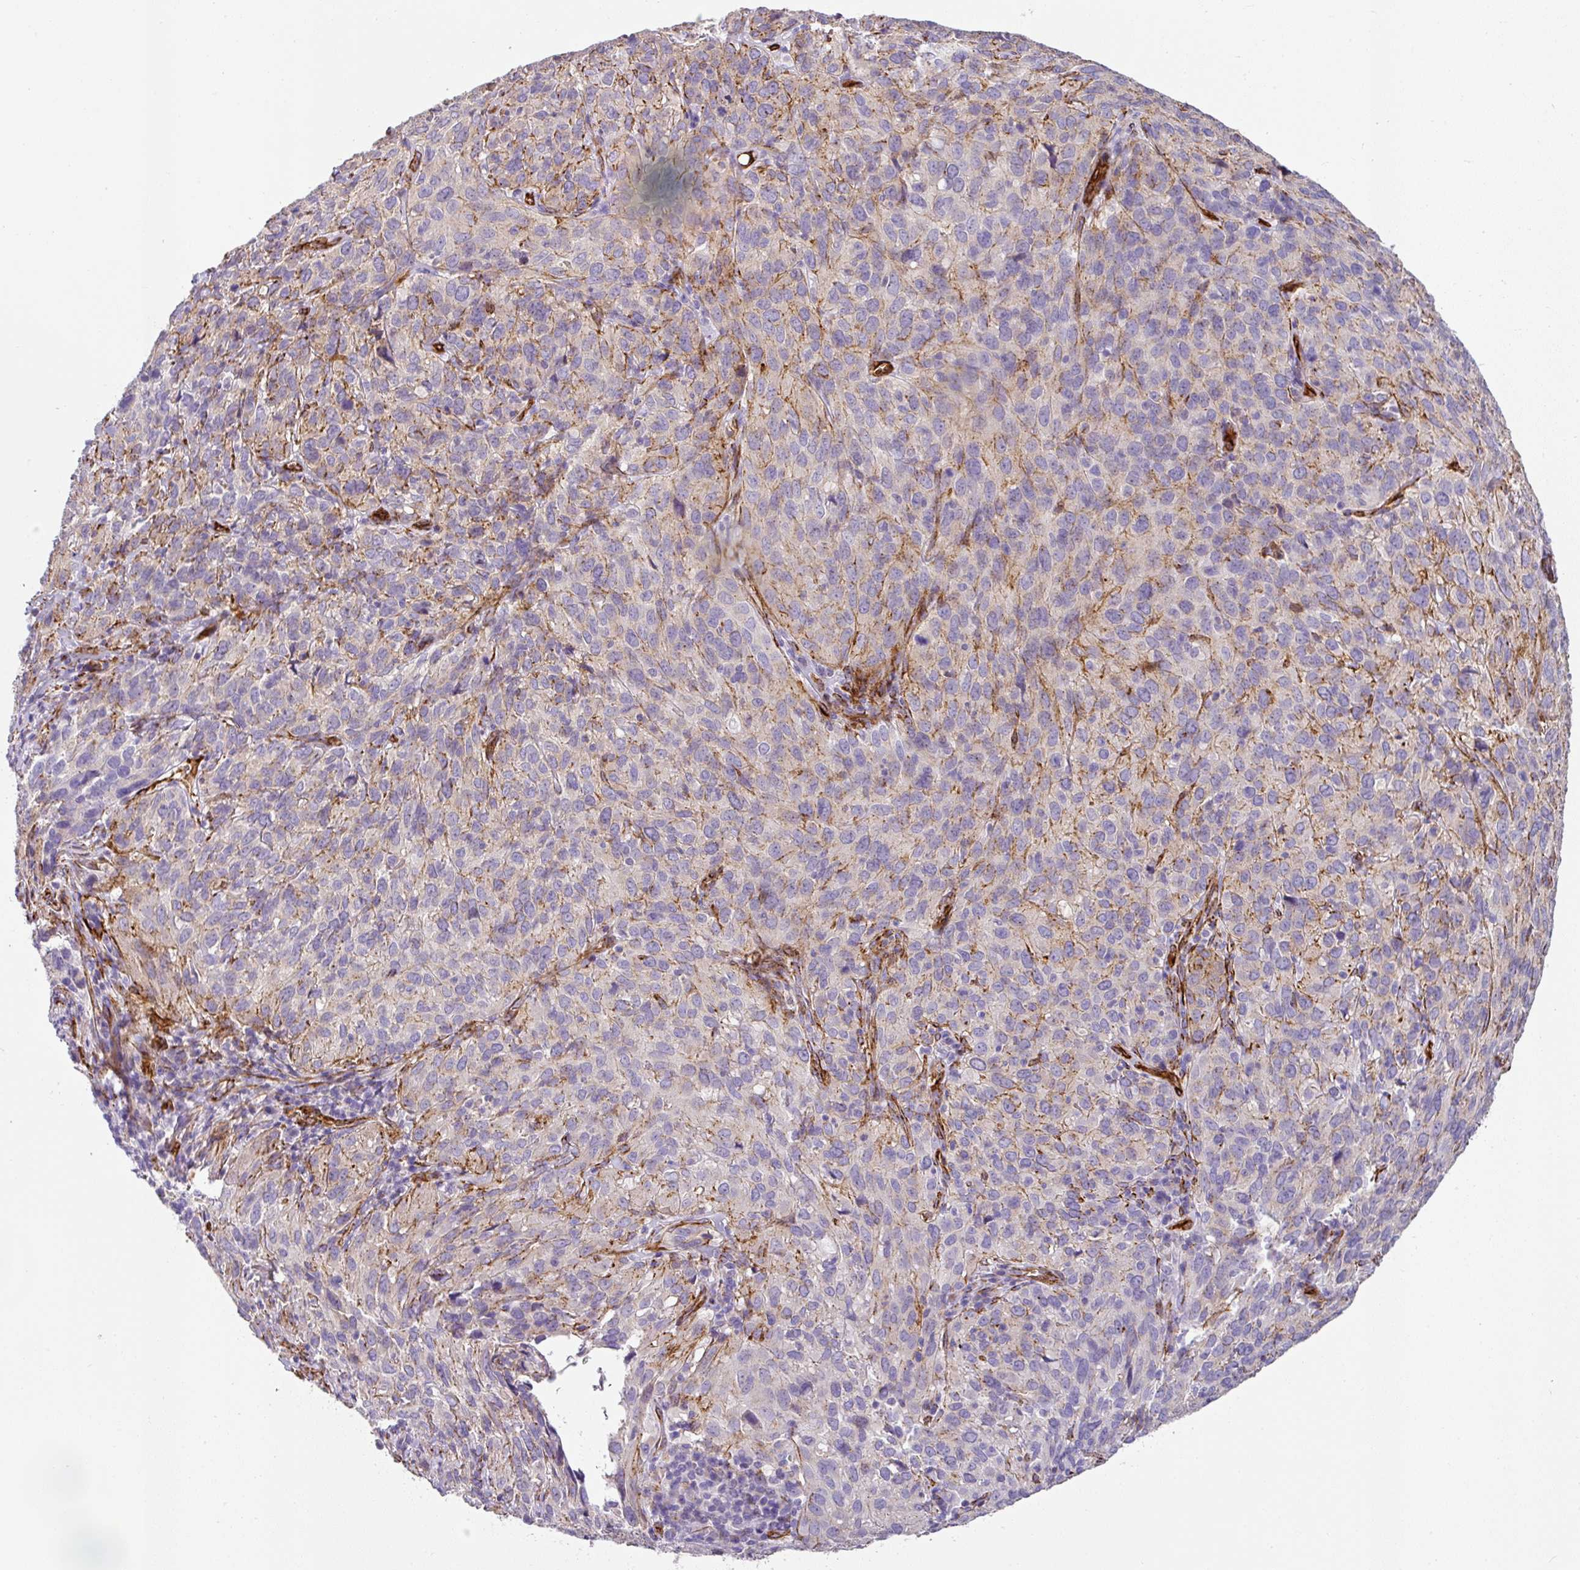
{"staining": {"intensity": "weak", "quantity": "<25%", "location": "cytoplasmic/membranous"}, "tissue": "cervical cancer", "cell_type": "Tumor cells", "image_type": "cancer", "snomed": [{"axis": "morphology", "description": "Squamous cell carcinoma, NOS"}, {"axis": "topography", "description": "Cervix"}], "caption": "Immunohistochemistry of cervical cancer exhibits no staining in tumor cells. (DAB immunohistochemistry (IHC) visualized using brightfield microscopy, high magnification).", "gene": "SLC25A17", "patient": {"sex": "female", "age": 51}}